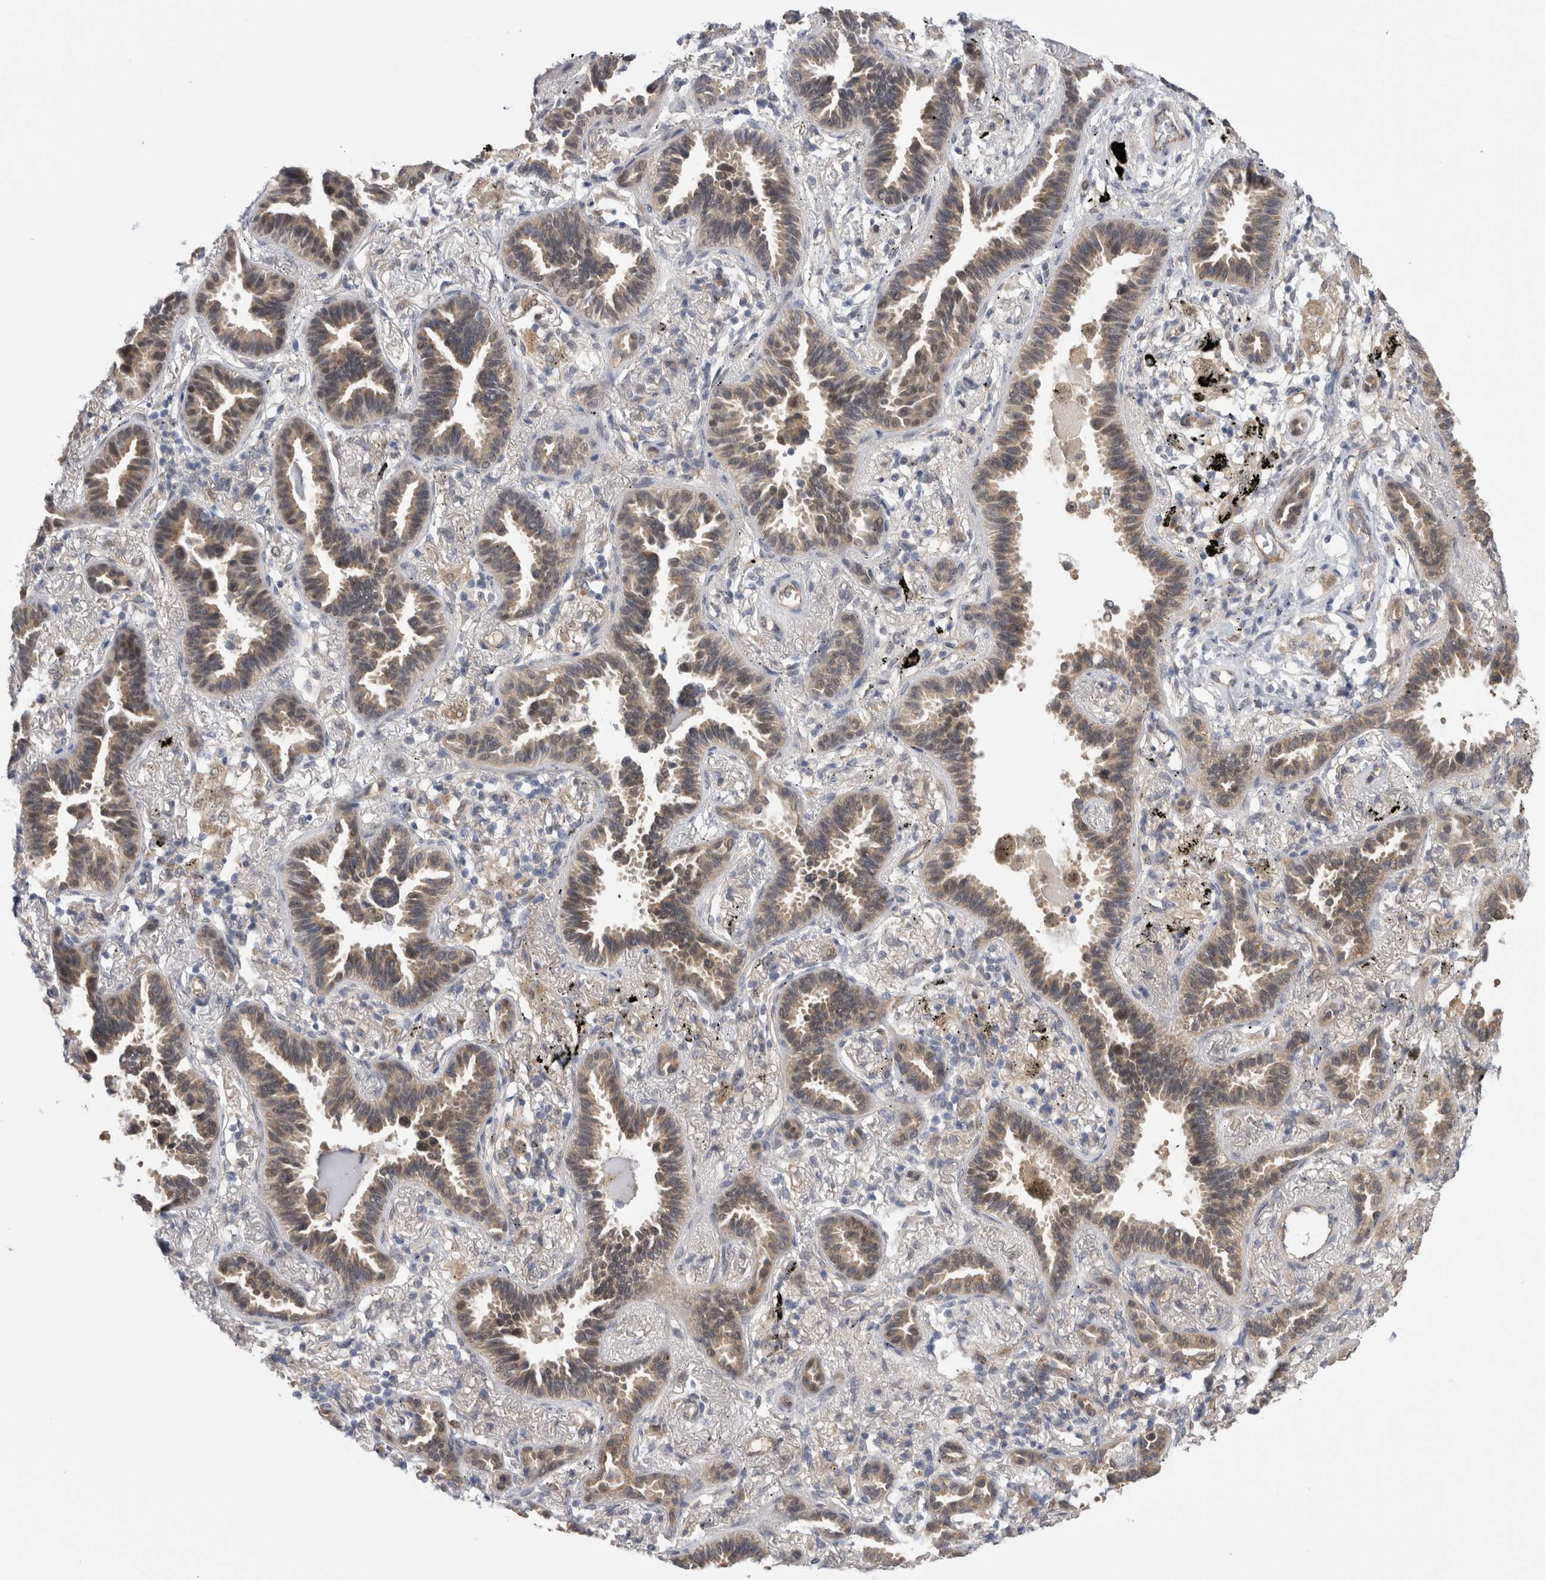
{"staining": {"intensity": "weak", "quantity": ">75%", "location": "cytoplasmic/membranous,nuclear"}, "tissue": "lung cancer", "cell_type": "Tumor cells", "image_type": "cancer", "snomed": [{"axis": "morphology", "description": "Adenocarcinoma, NOS"}, {"axis": "topography", "description": "Lung"}], "caption": "Protein staining displays weak cytoplasmic/membranous and nuclear staining in about >75% of tumor cells in lung adenocarcinoma.", "gene": "TAFA5", "patient": {"sex": "male", "age": 59}}